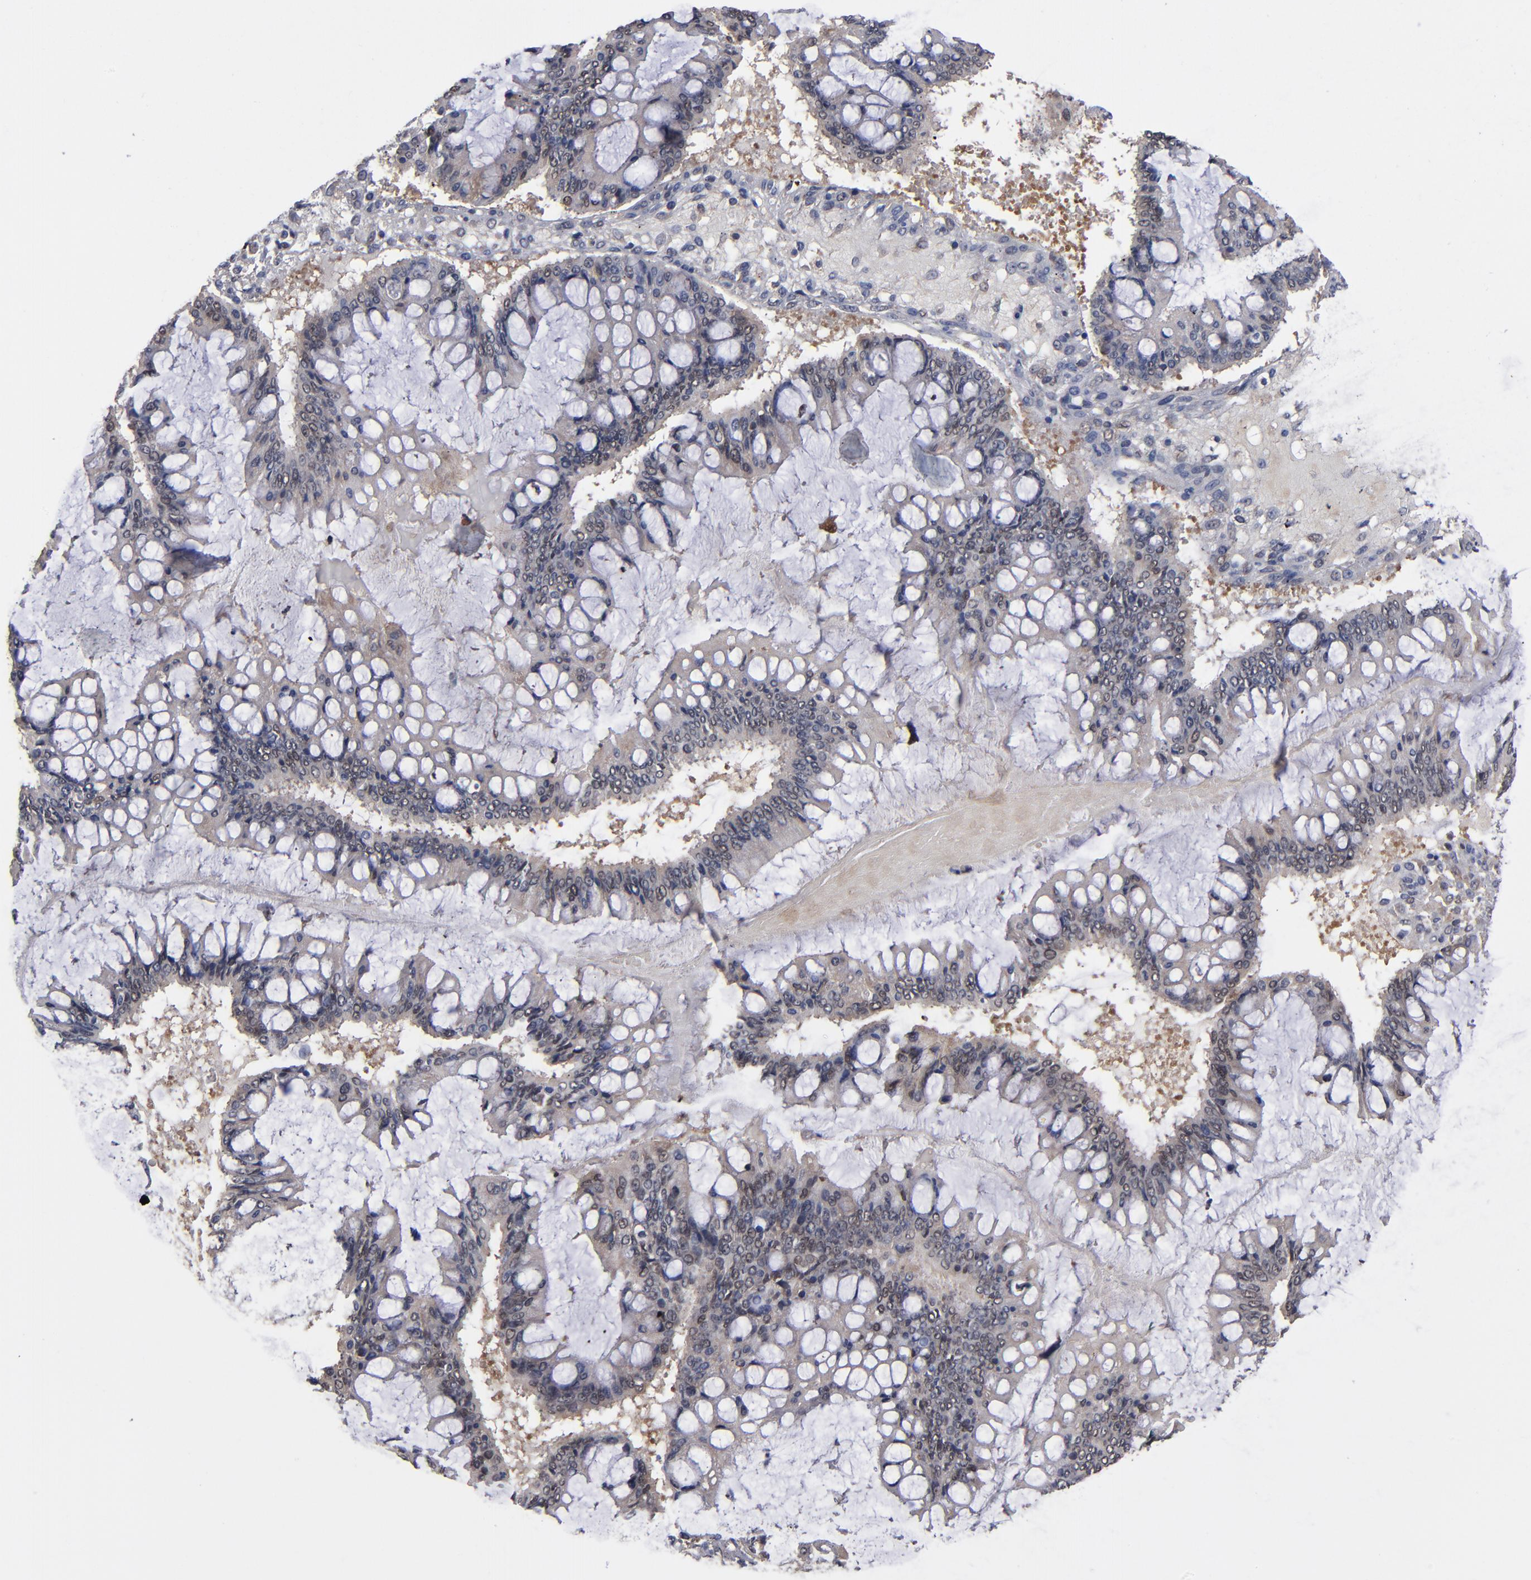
{"staining": {"intensity": "weak", "quantity": ">75%", "location": "cytoplasmic/membranous"}, "tissue": "ovarian cancer", "cell_type": "Tumor cells", "image_type": "cancer", "snomed": [{"axis": "morphology", "description": "Cystadenocarcinoma, mucinous, NOS"}, {"axis": "topography", "description": "Ovary"}], "caption": "Weak cytoplasmic/membranous protein expression is seen in approximately >75% of tumor cells in ovarian cancer.", "gene": "ALG13", "patient": {"sex": "female", "age": 73}}